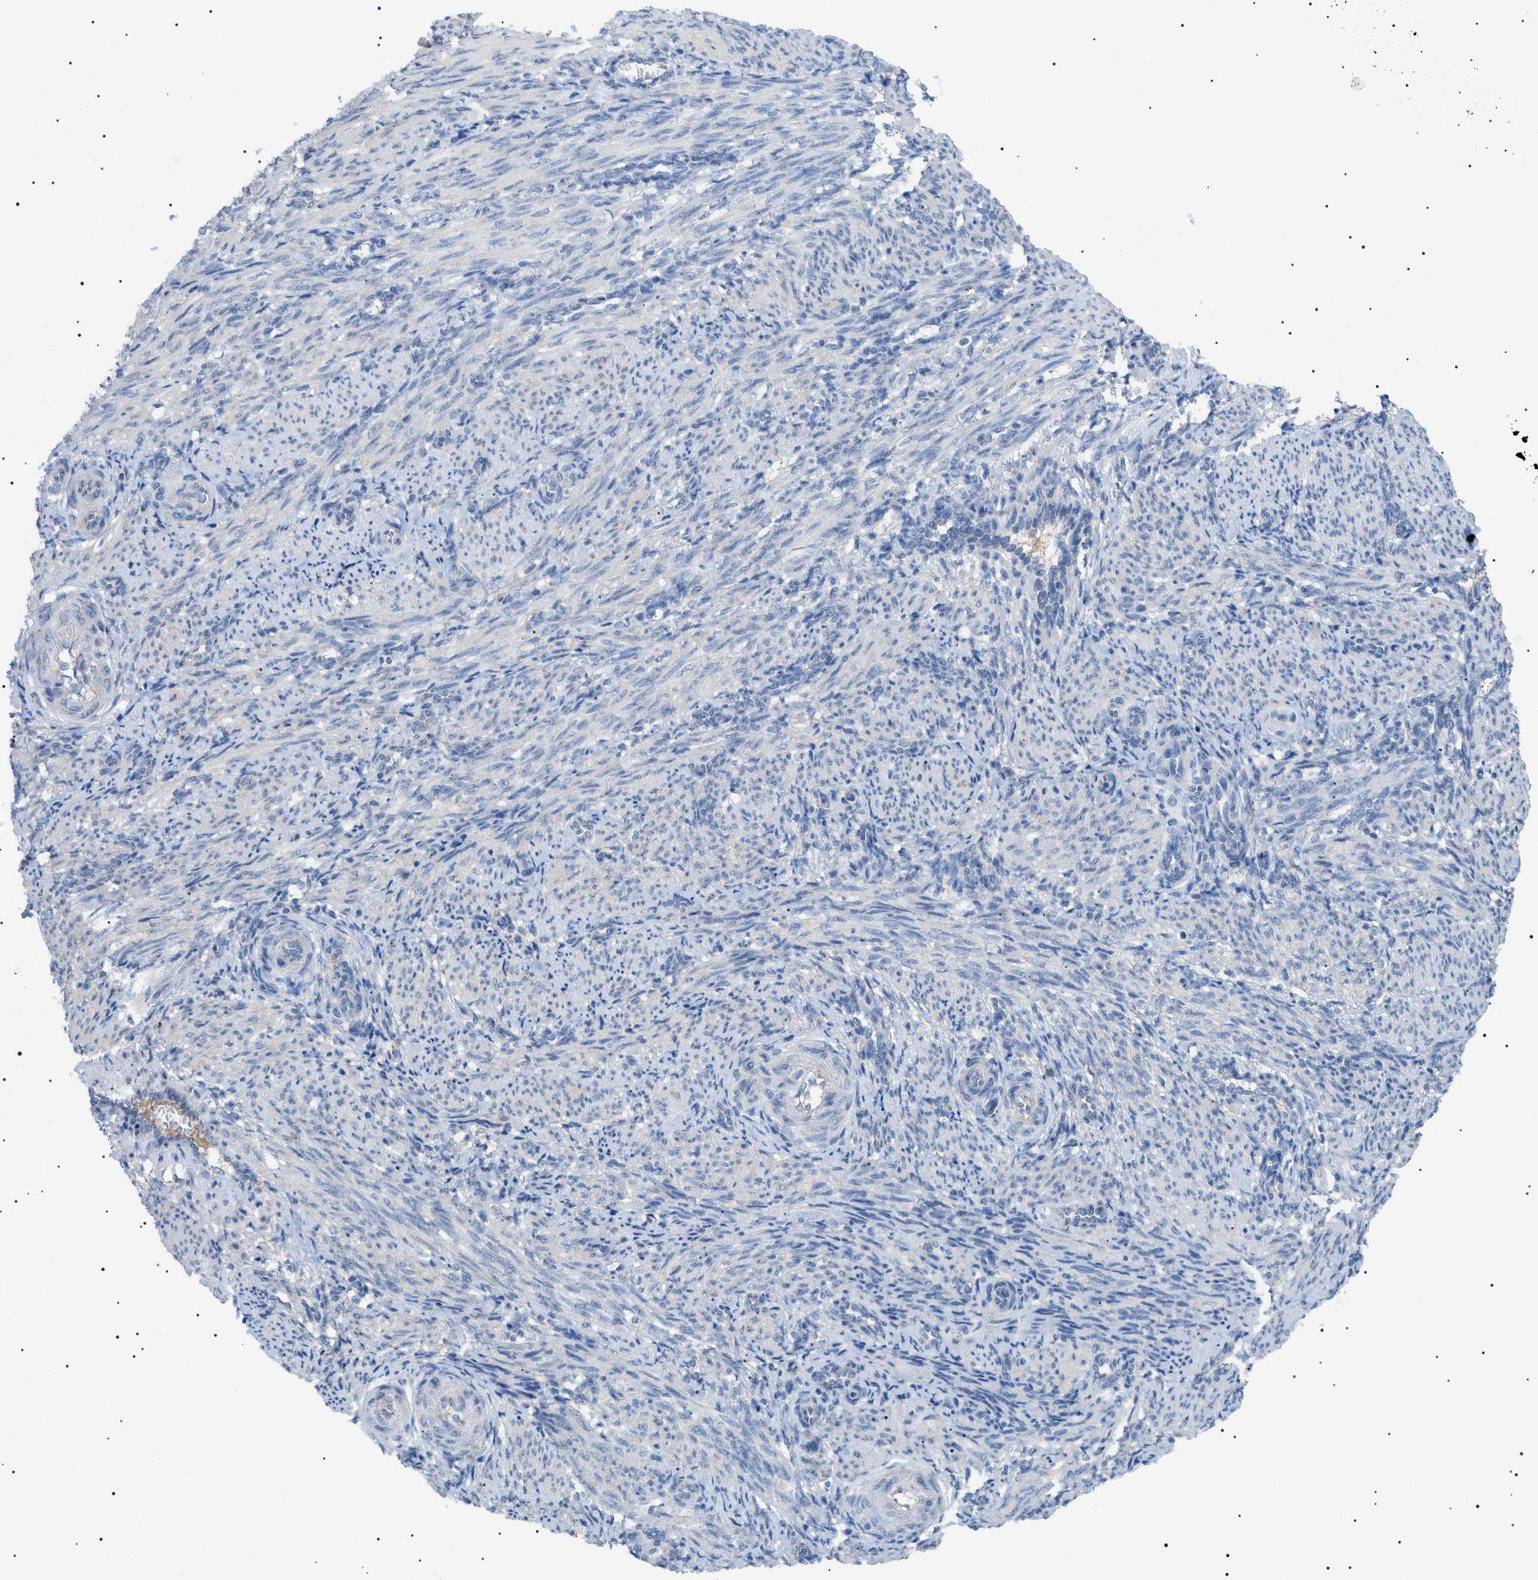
{"staining": {"intensity": "negative", "quantity": "none", "location": "none"}, "tissue": "smooth muscle", "cell_type": "Smooth muscle cells", "image_type": "normal", "snomed": [{"axis": "morphology", "description": "Normal tissue, NOS"}, {"axis": "topography", "description": "Endometrium"}], "caption": "The micrograph reveals no significant expression in smooth muscle cells of smooth muscle.", "gene": "ADAMTS1", "patient": {"sex": "female", "age": 33}}